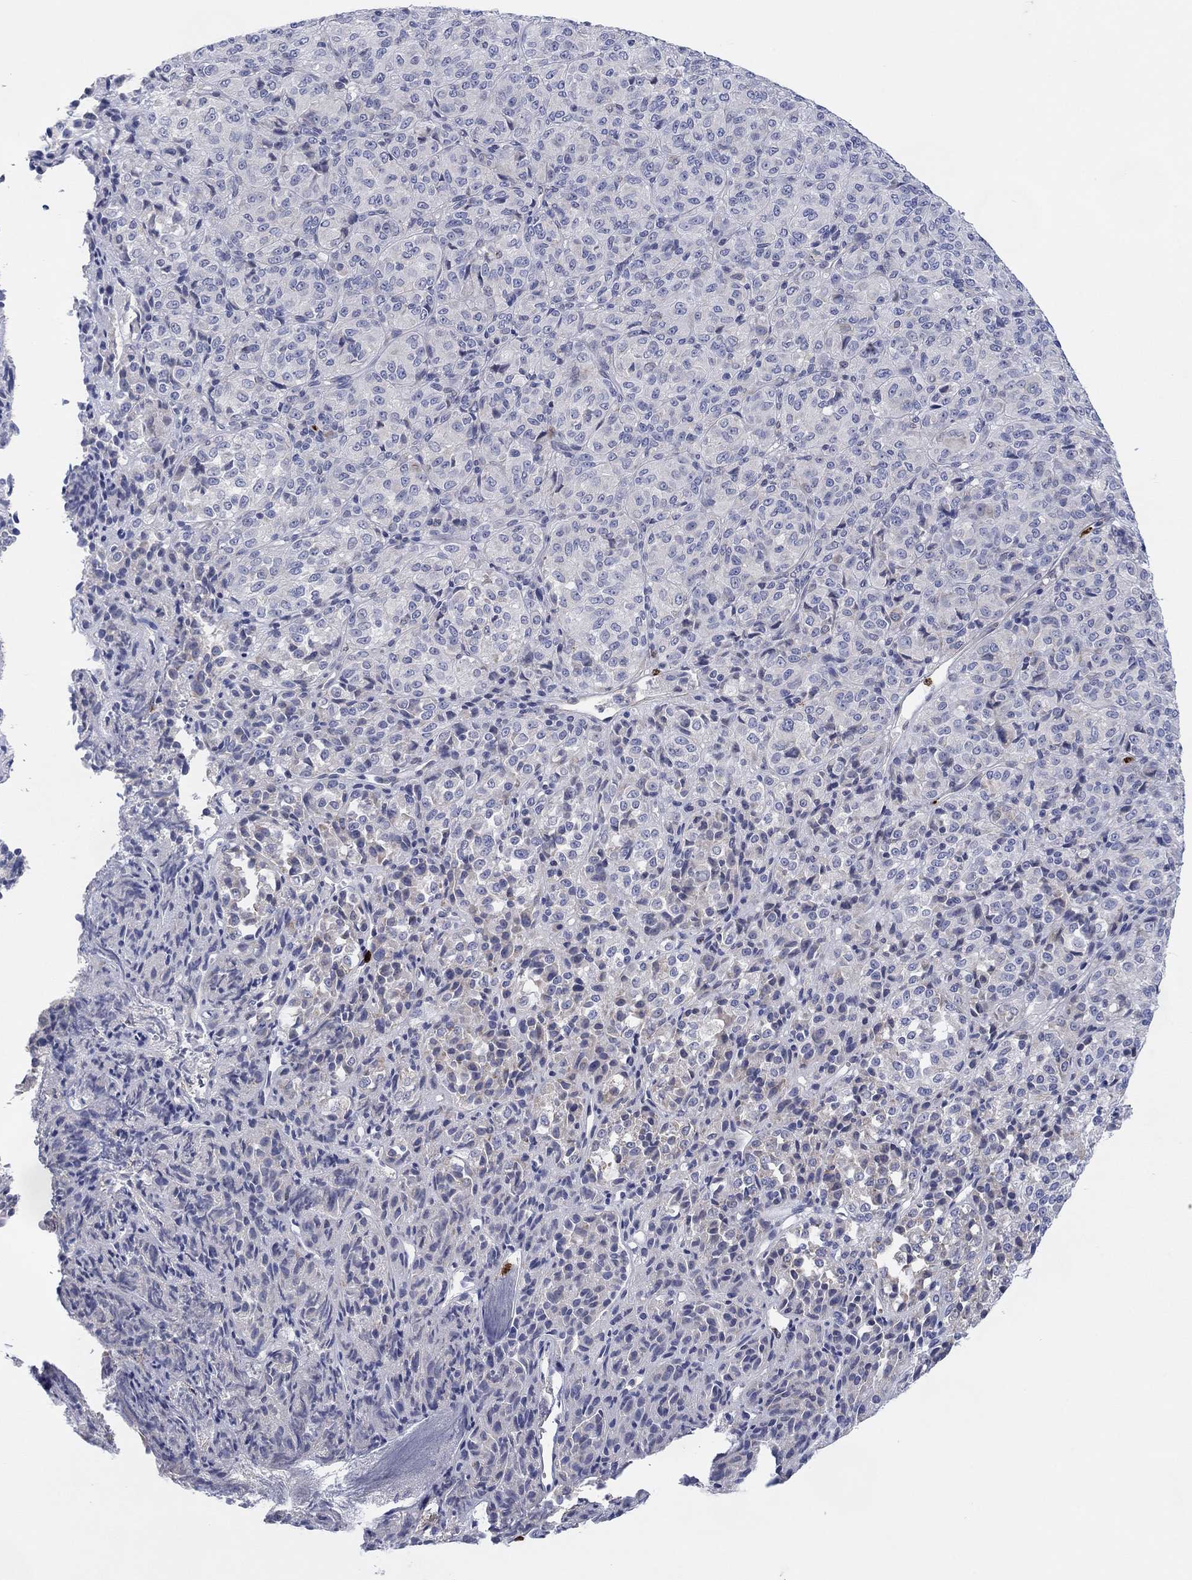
{"staining": {"intensity": "negative", "quantity": "none", "location": "none"}, "tissue": "melanoma", "cell_type": "Tumor cells", "image_type": "cancer", "snomed": [{"axis": "morphology", "description": "Malignant melanoma, Metastatic site"}, {"axis": "topography", "description": "Brain"}], "caption": "IHC histopathology image of neoplastic tissue: human malignant melanoma (metastatic site) stained with DAB demonstrates no significant protein staining in tumor cells.", "gene": "MTRFR", "patient": {"sex": "female", "age": 56}}